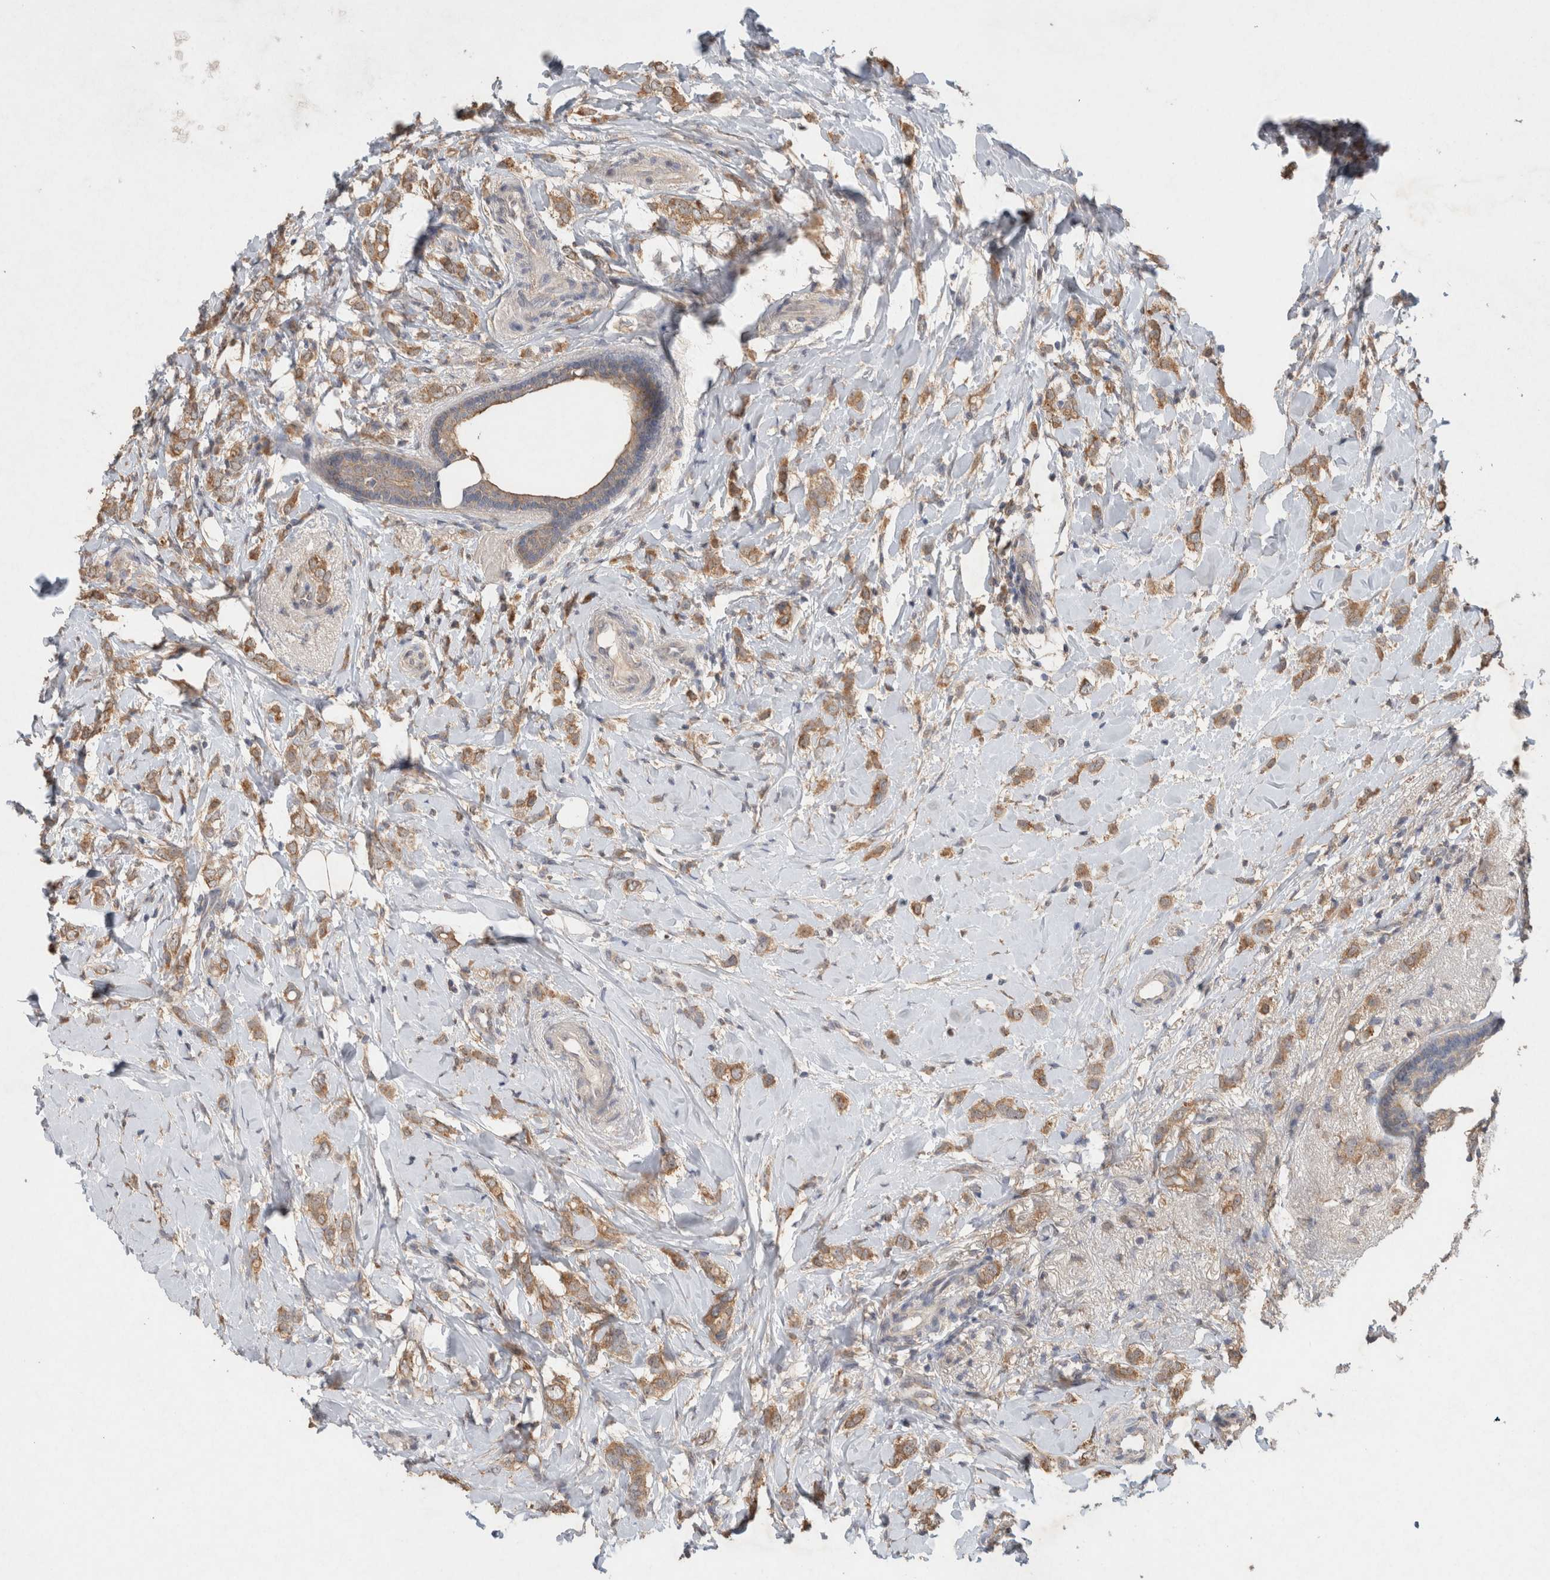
{"staining": {"intensity": "moderate", "quantity": ">75%", "location": "cytoplasmic/membranous"}, "tissue": "breast cancer", "cell_type": "Tumor cells", "image_type": "cancer", "snomed": [{"axis": "morphology", "description": "Normal tissue, NOS"}, {"axis": "morphology", "description": "Lobular carcinoma"}, {"axis": "topography", "description": "Breast"}], "caption": "Protein expression by IHC reveals moderate cytoplasmic/membranous staining in about >75% of tumor cells in lobular carcinoma (breast).", "gene": "RAB14", "patient": {"sex": "female", "age": 47}}